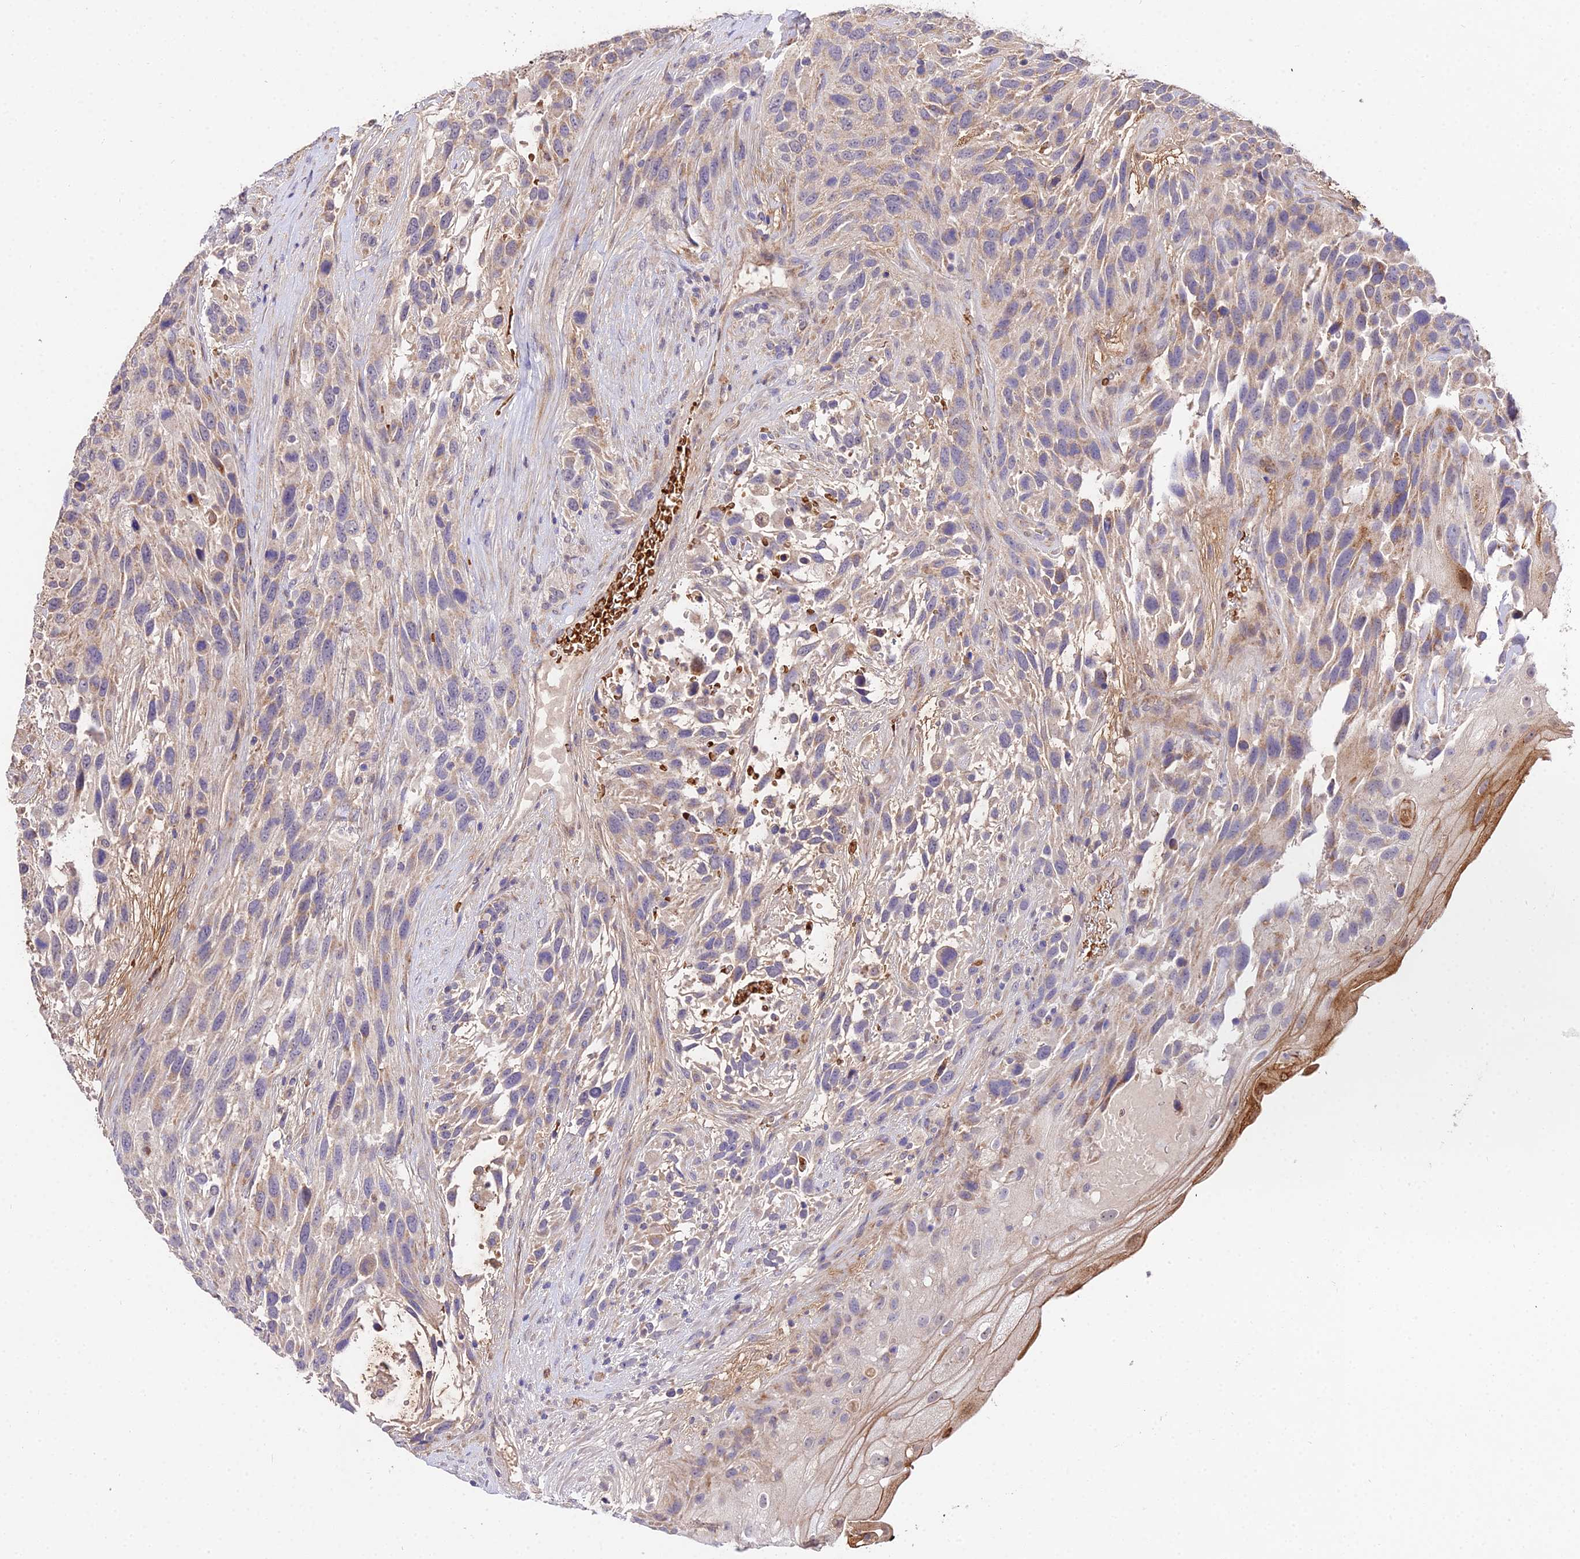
{"staining": {"intensity": "weak", "quantity": "<25%", "location": "cytoplasmic/membranous"}, "tissue": "urothelial cancer", "cell_type": "Tumor cells", "image_type": "cancer", "snomed": [{"axis": "morphology", "description": "Urothelial carcinoma, High grade"}, {"axis": "topography", "description": "Urinary bladder"}], "caption": "Urothelial cancer was stained to show a protein in brown. There is no significant positivity in tumor cells. (DAB (3,3'-diaminobenzidine) immunohistochemistry, high magnification).", "gene": "WDR5B", "patient": {"sex": "female", "age": 70}}